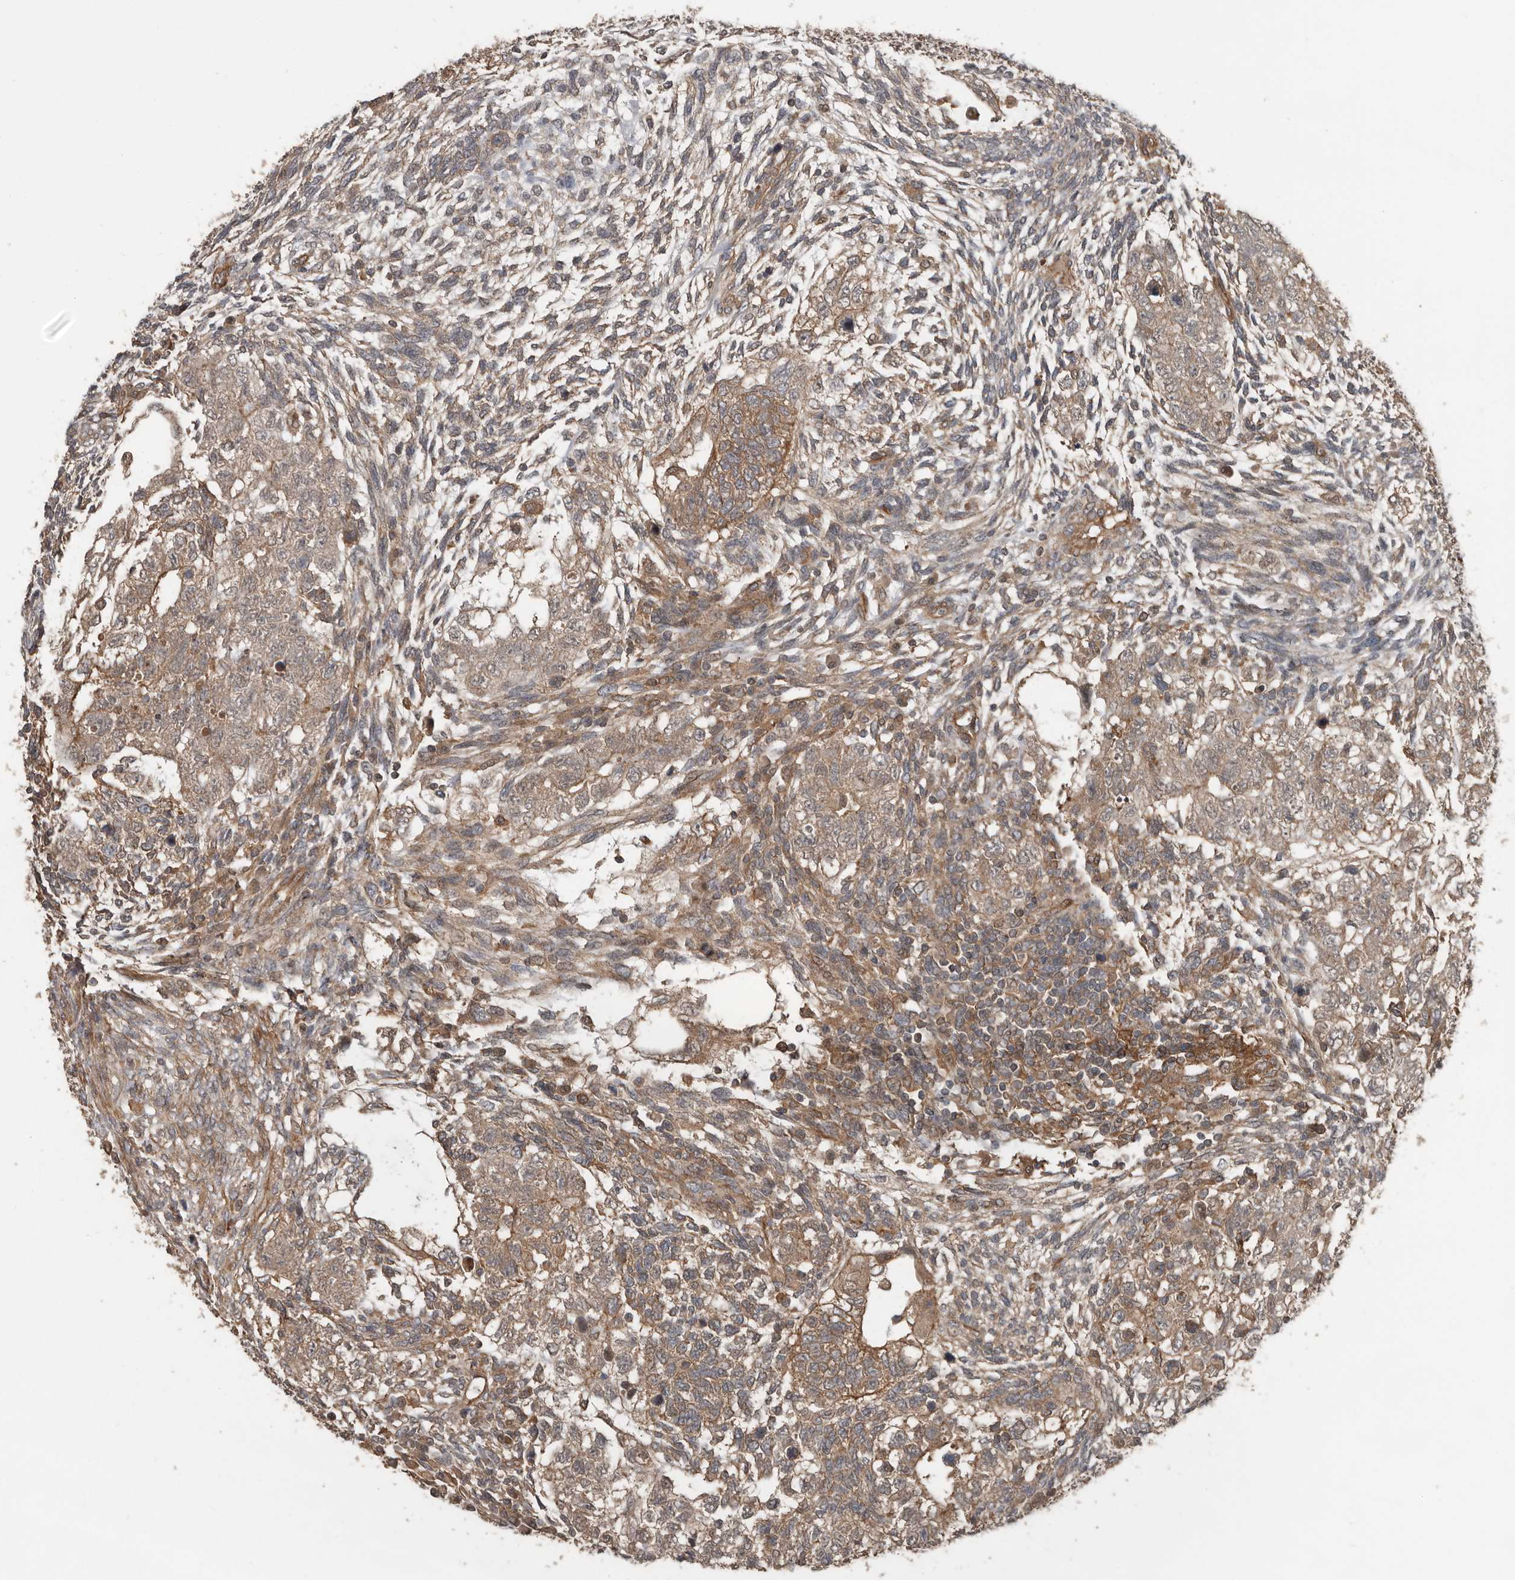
{"staining": {"intensity": "weak", "quantity": ">75%", "location": "cytoplasmic/membranous"}, "tissue": "testis cancer", "cell_type": "Tumor cells", "image_type": "cancer", "snomed": [{"axis": "morphology", "description": "Carcinoma, Embryonal, NOS"}, {"axis": "topography", "description": "Testis"}], "caption": "IHC photomicrograph of testis cancer stained for a protein (brown), which displays low levels of weak cytoplasmic/membranous staining in about >75% of tumor cells.", "gene": "EXOC3L1", "patient": {"sex": "male", "age": 37}}